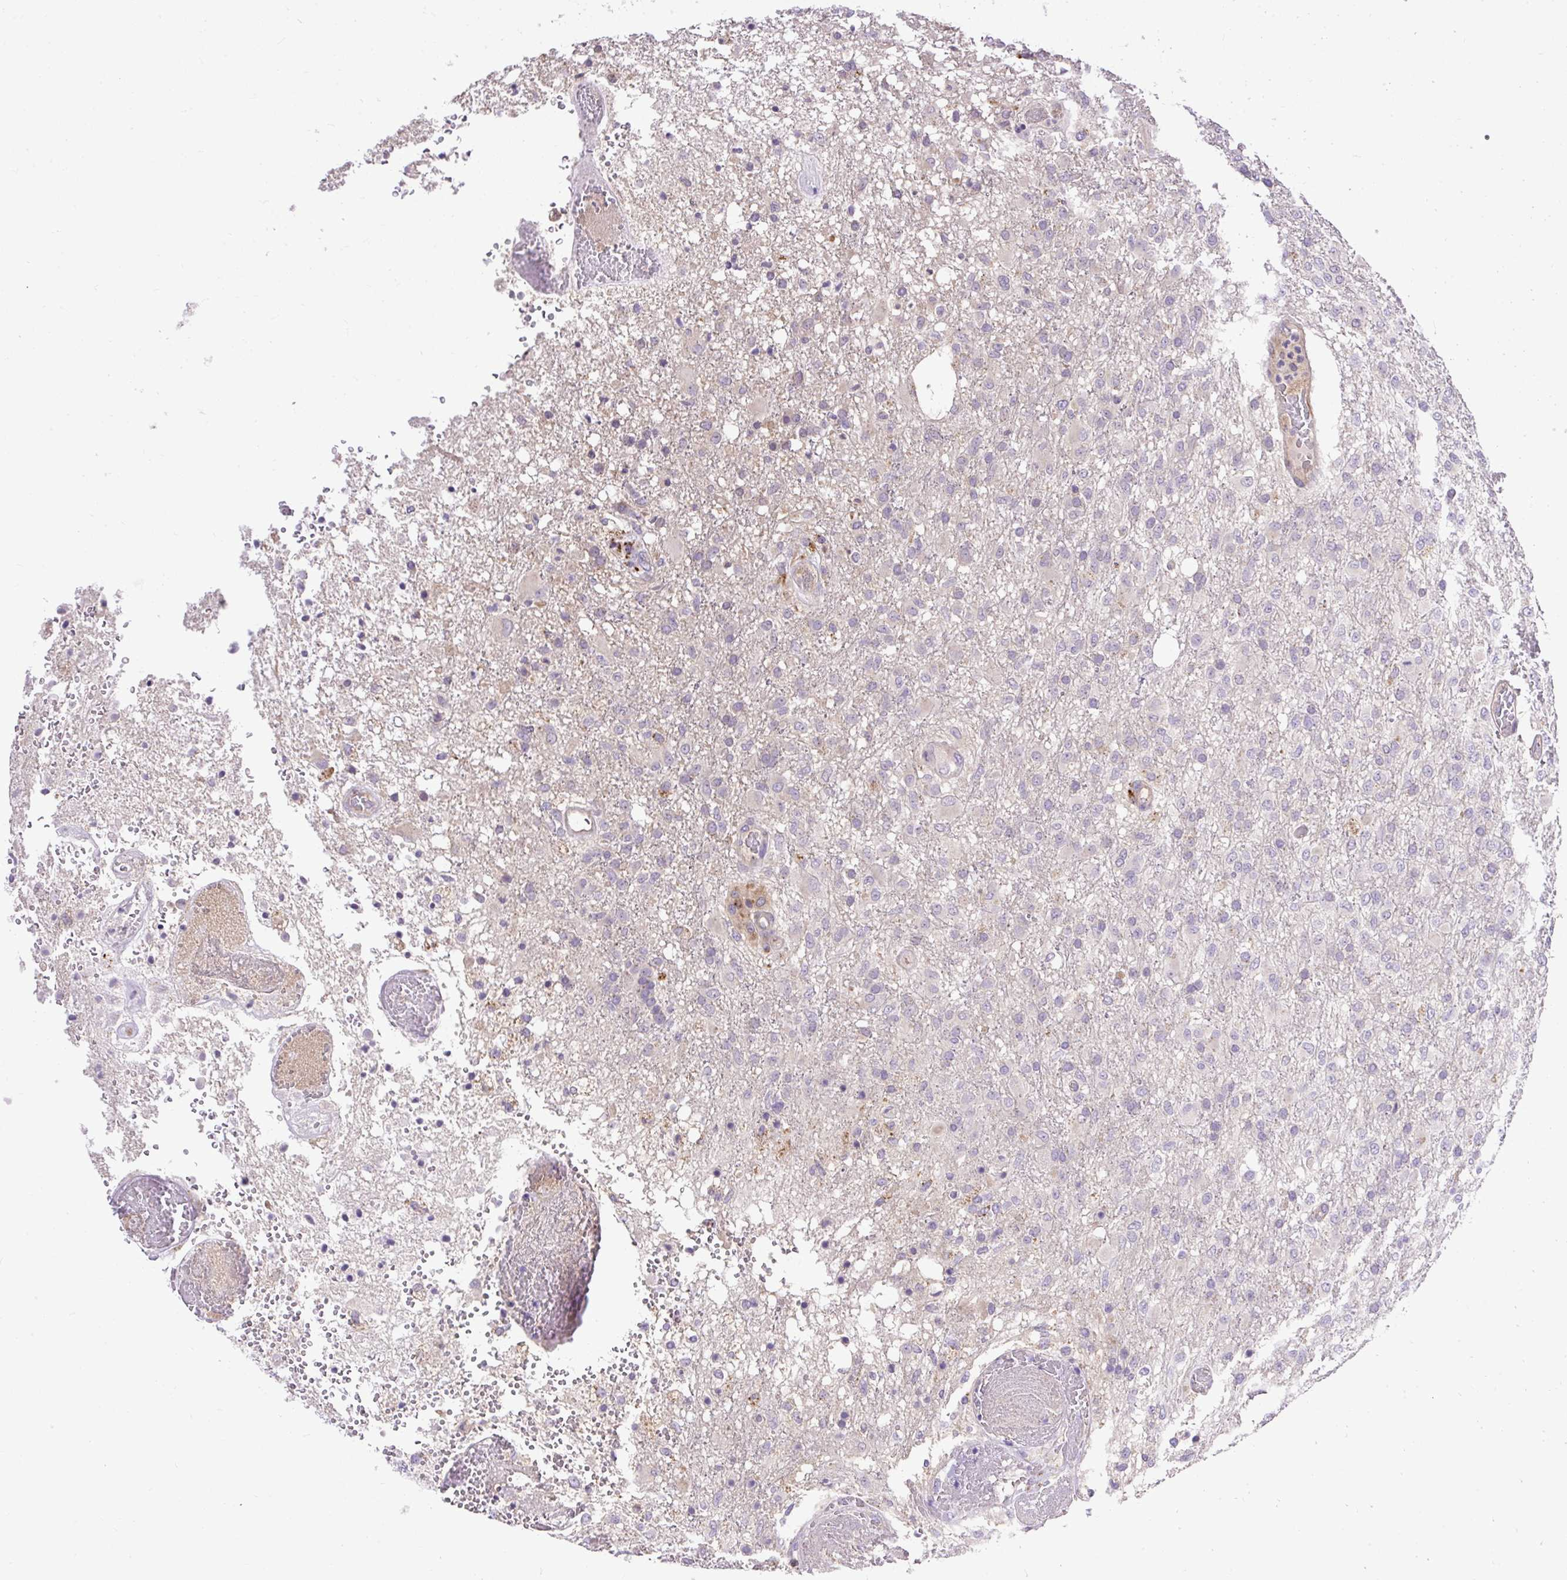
{"staining": {"intensity": "negative", "quantity": "none", "location": "none"}, "tissue": "glioma", "cell_type": "Tumor cells", "image_type": "cancer", "snomed": [{"axis": "morphology", "description": "Glioma, malignant, High grade"}, {"axis": "topography", "description": "Brain"}], "caption": "Immunohistochemical staining of glioma reveals no significant staining in tumor cells.", "gene": "HEXB", "patient": {"sex": "female", "age": 74}}